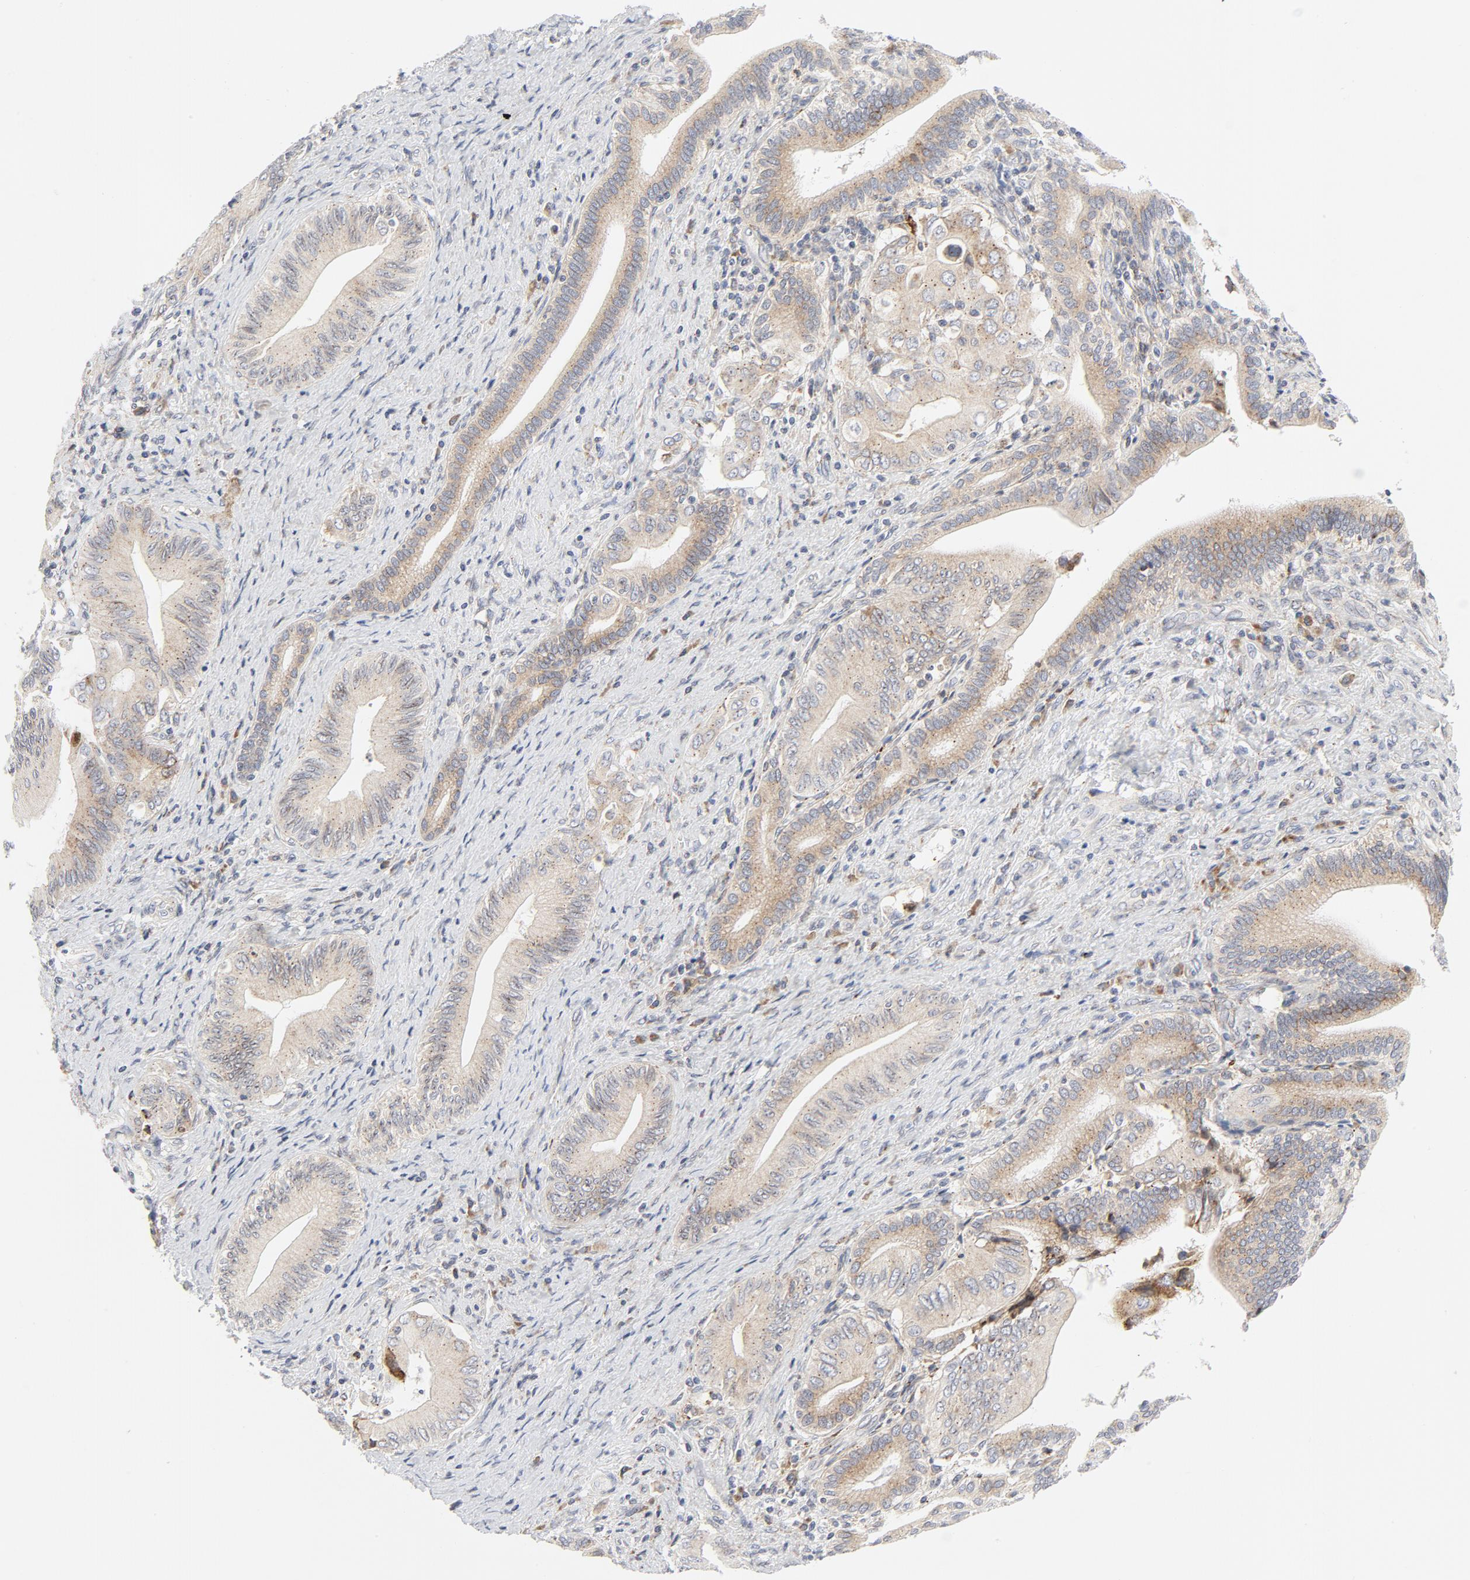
{"staining": {"intensity": "weak", "quantity": ">75%", "location": "cytoplasmic/membranous"}, "tissue": "liver cancer", "cell_type": "Tumor cells", "image_type": "cancer", "snomed": [{"axis": "morphology", "description": "Cholangiocarcinoma"}, {"axis": "topography", "description": "Liver"}], "caption": "IHC of cholangiocarcinoma (liver) exhibits low levels of weak cytoplasmic/membranous staining in approximately >75% of tumor cells.", "gene": "LRP6", "patient": {"sex": "male", "age": 58}}